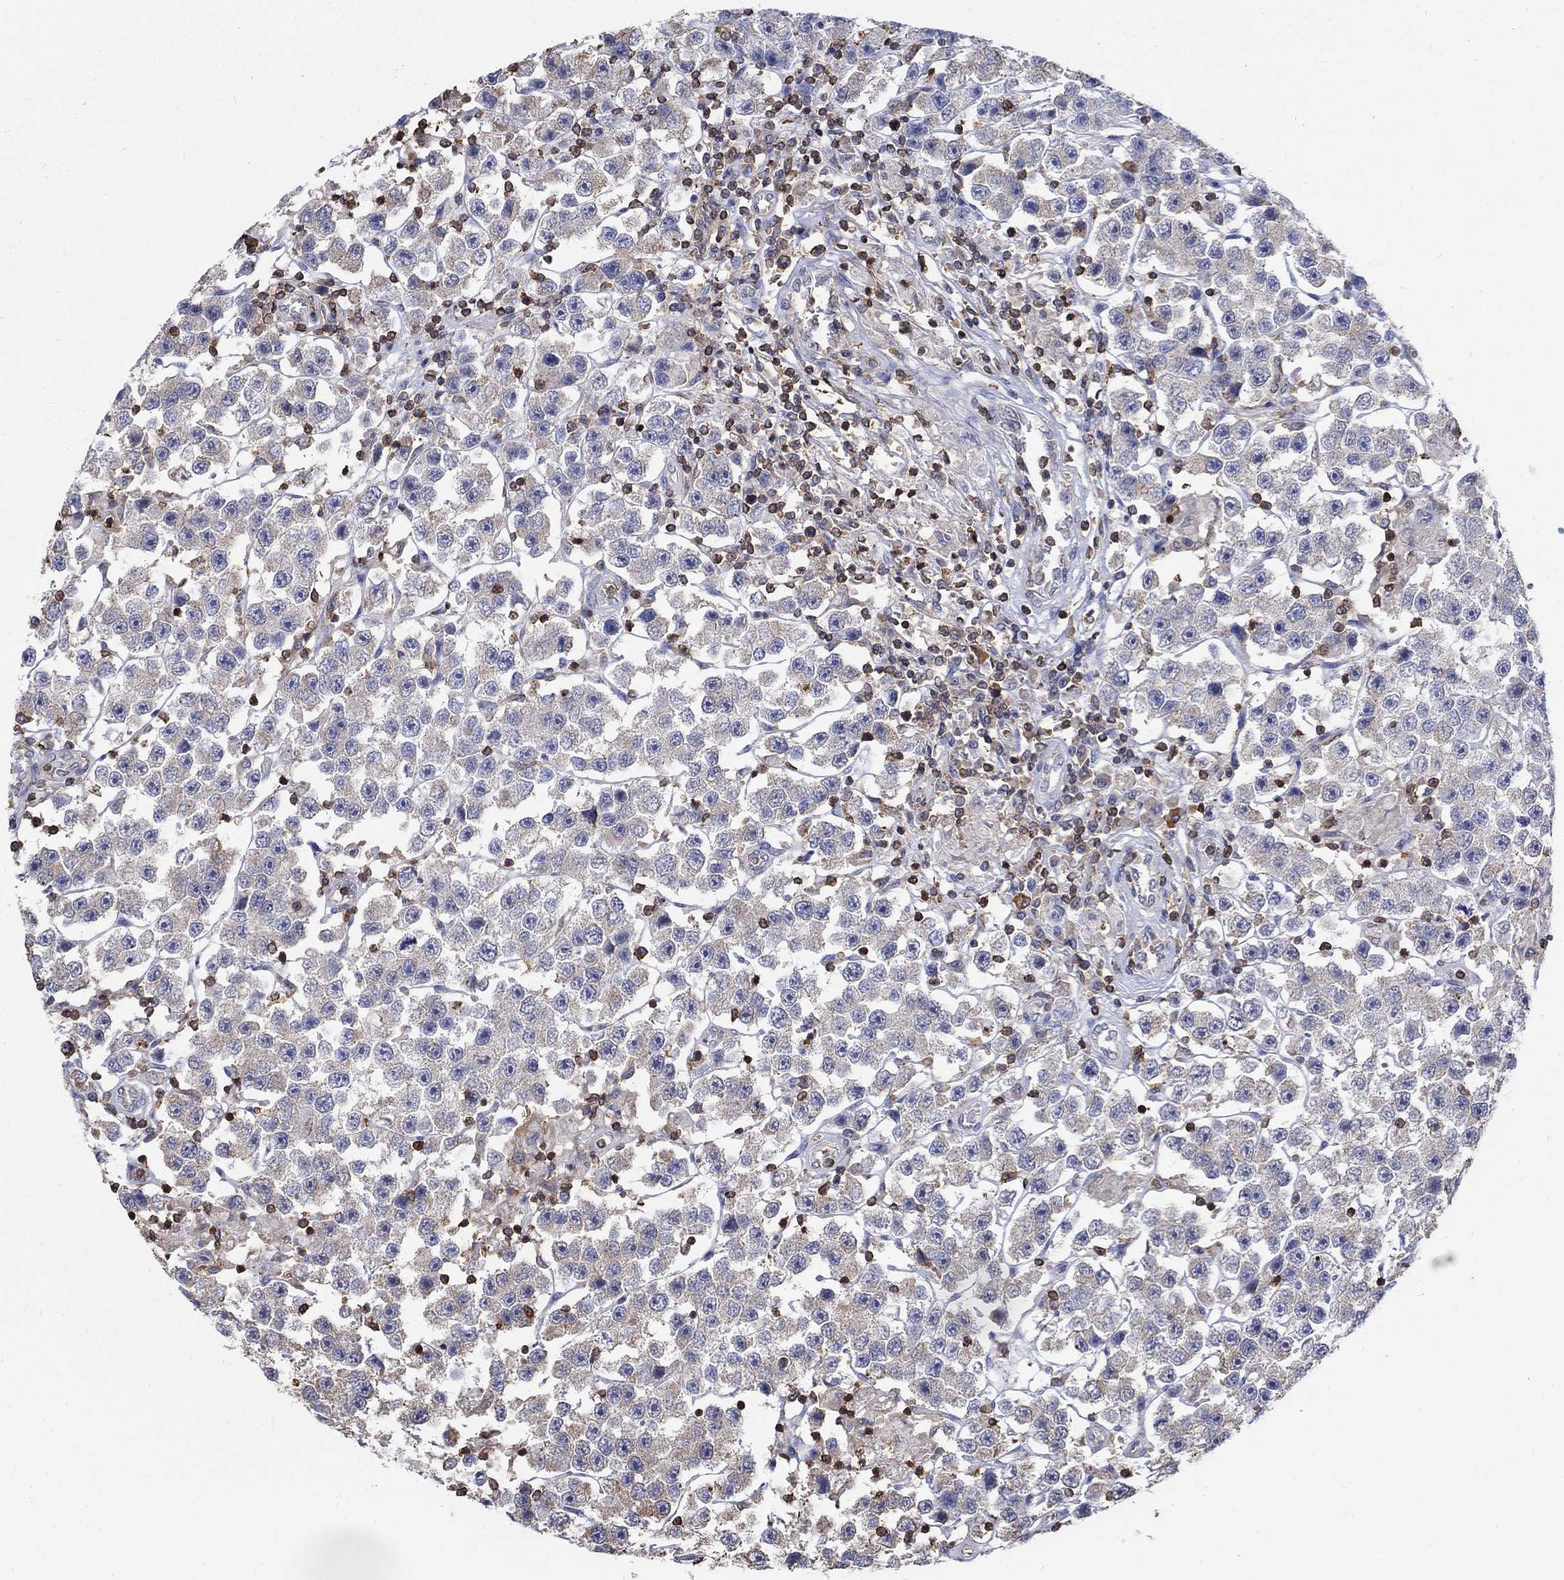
{"staining": {"intensity": "weak", "quantity": "<25%", "location": "cytoplasmic/membranous"}, "tissue": "testis cancer", "cell_type": "Tumor cells", "image_type": "cancer", "snomed": [{"axis": "morphology", "description": "Seminoma, NOS"}, {"axis": "topography", "description": "Testis"}], "caption": "High magnification brightfield microscopy of testis cancer (seminoma) stained with DAB (brown) and counterstained with hematoxylin (blue): tumor cells show no significant positivity.", "gene": "AGAP2", "patient": {"sex": "male", "age": 45}}